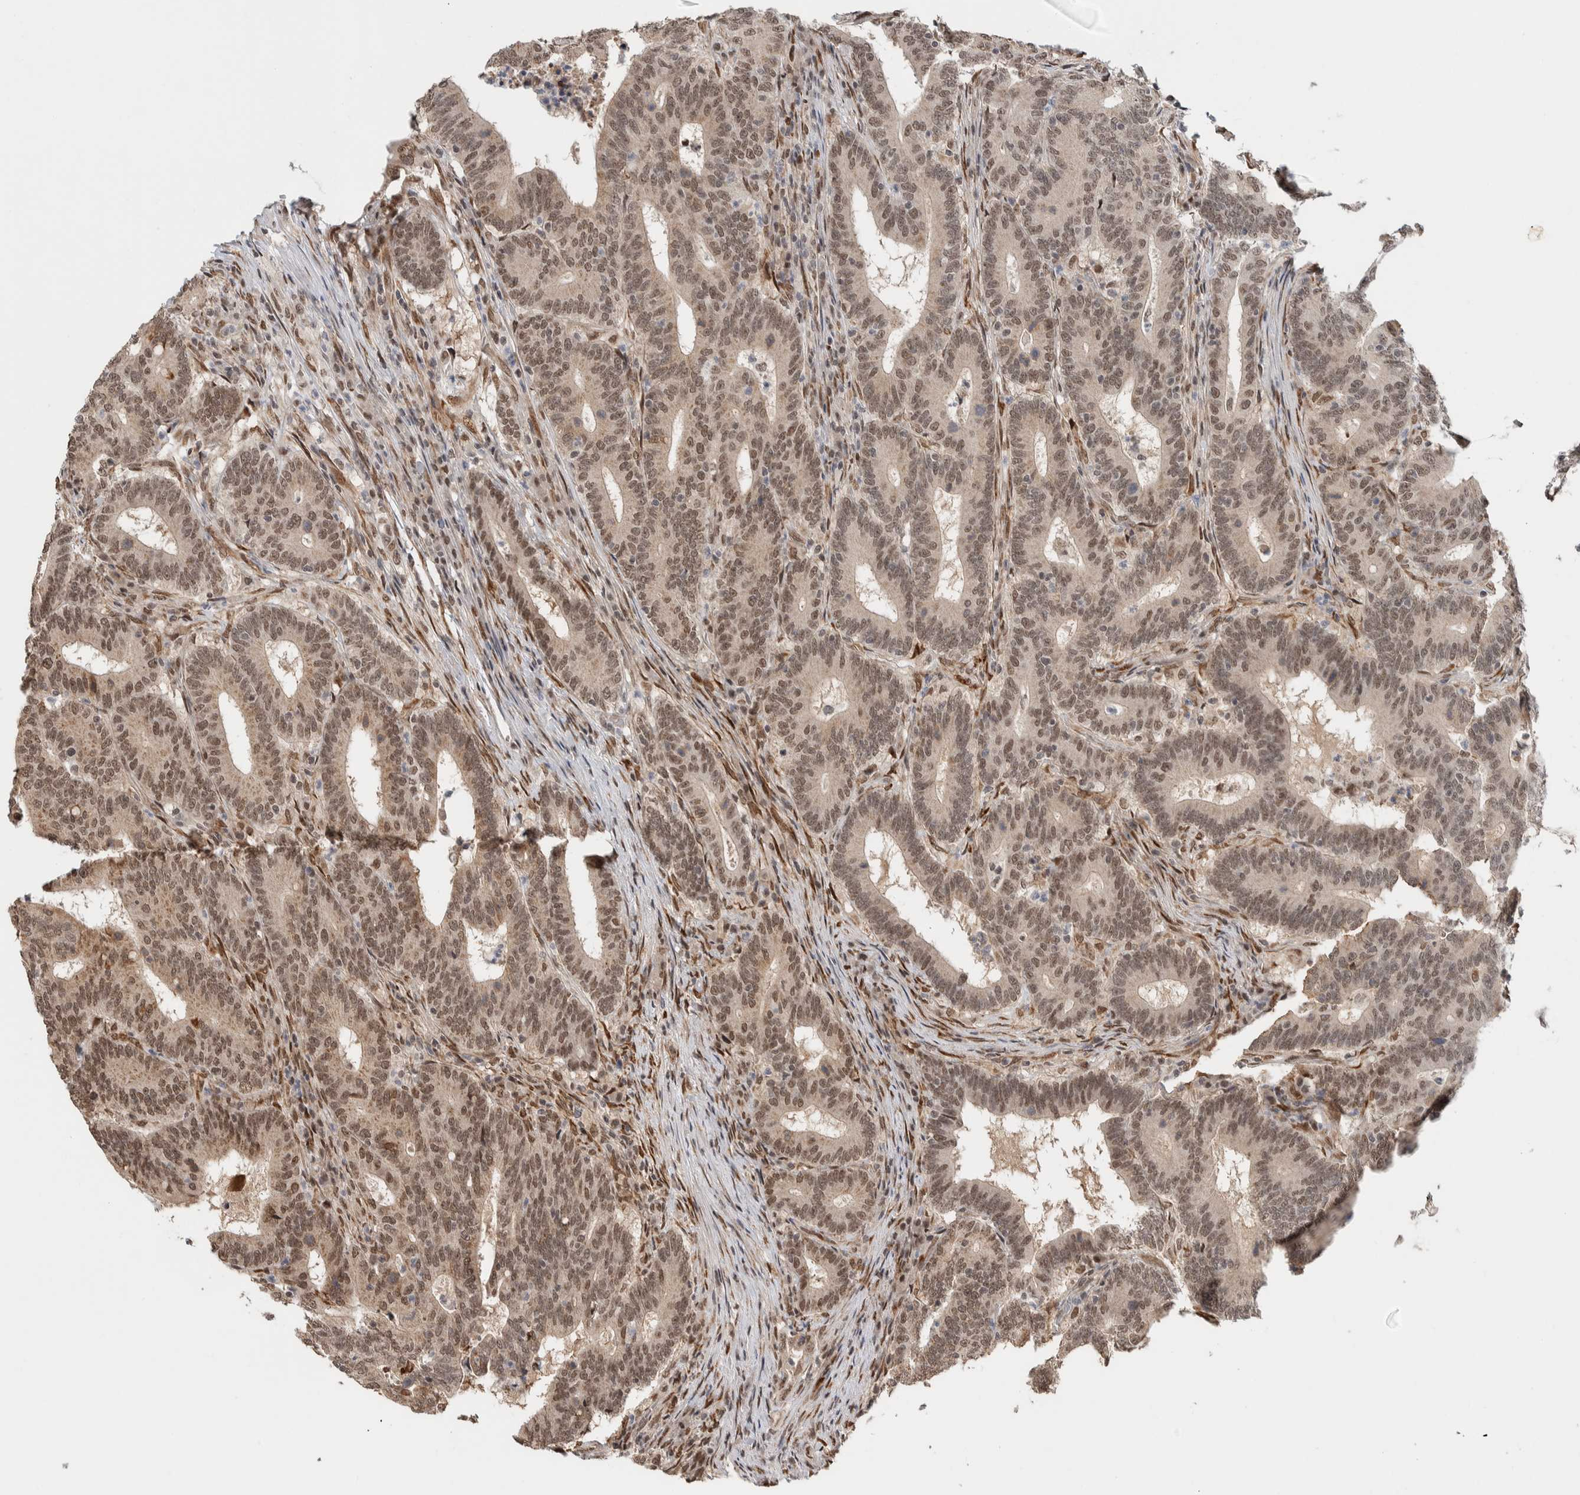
{"staining": {"intensity": "moderate", "quantity": ">75%", "location": "cytoplasmic/membranous,nuclear"}, "tissue": "colorectal cancer", "cell_type": "Tumor cells", "image_type": "cancer", "snomed": [{"axis": "morphology", "description": "Adenocarcinoma, NOS"}, {"axis": "topography", "description": "Colon"}], "caption": "Immunohistochemistry (DAB) staining of human adenocarcinoma (colorectal) reveals moderate cytoplasmic/membranous and nuclear protein expression in approximately >75% of tumor cells. The staining was performed using DAB, with brown indicating positive protein expression. Nuclei are stained blue with hematoxylin.", "gene": "TNRC18", "patient": {"sex": "female", "age": 66}}